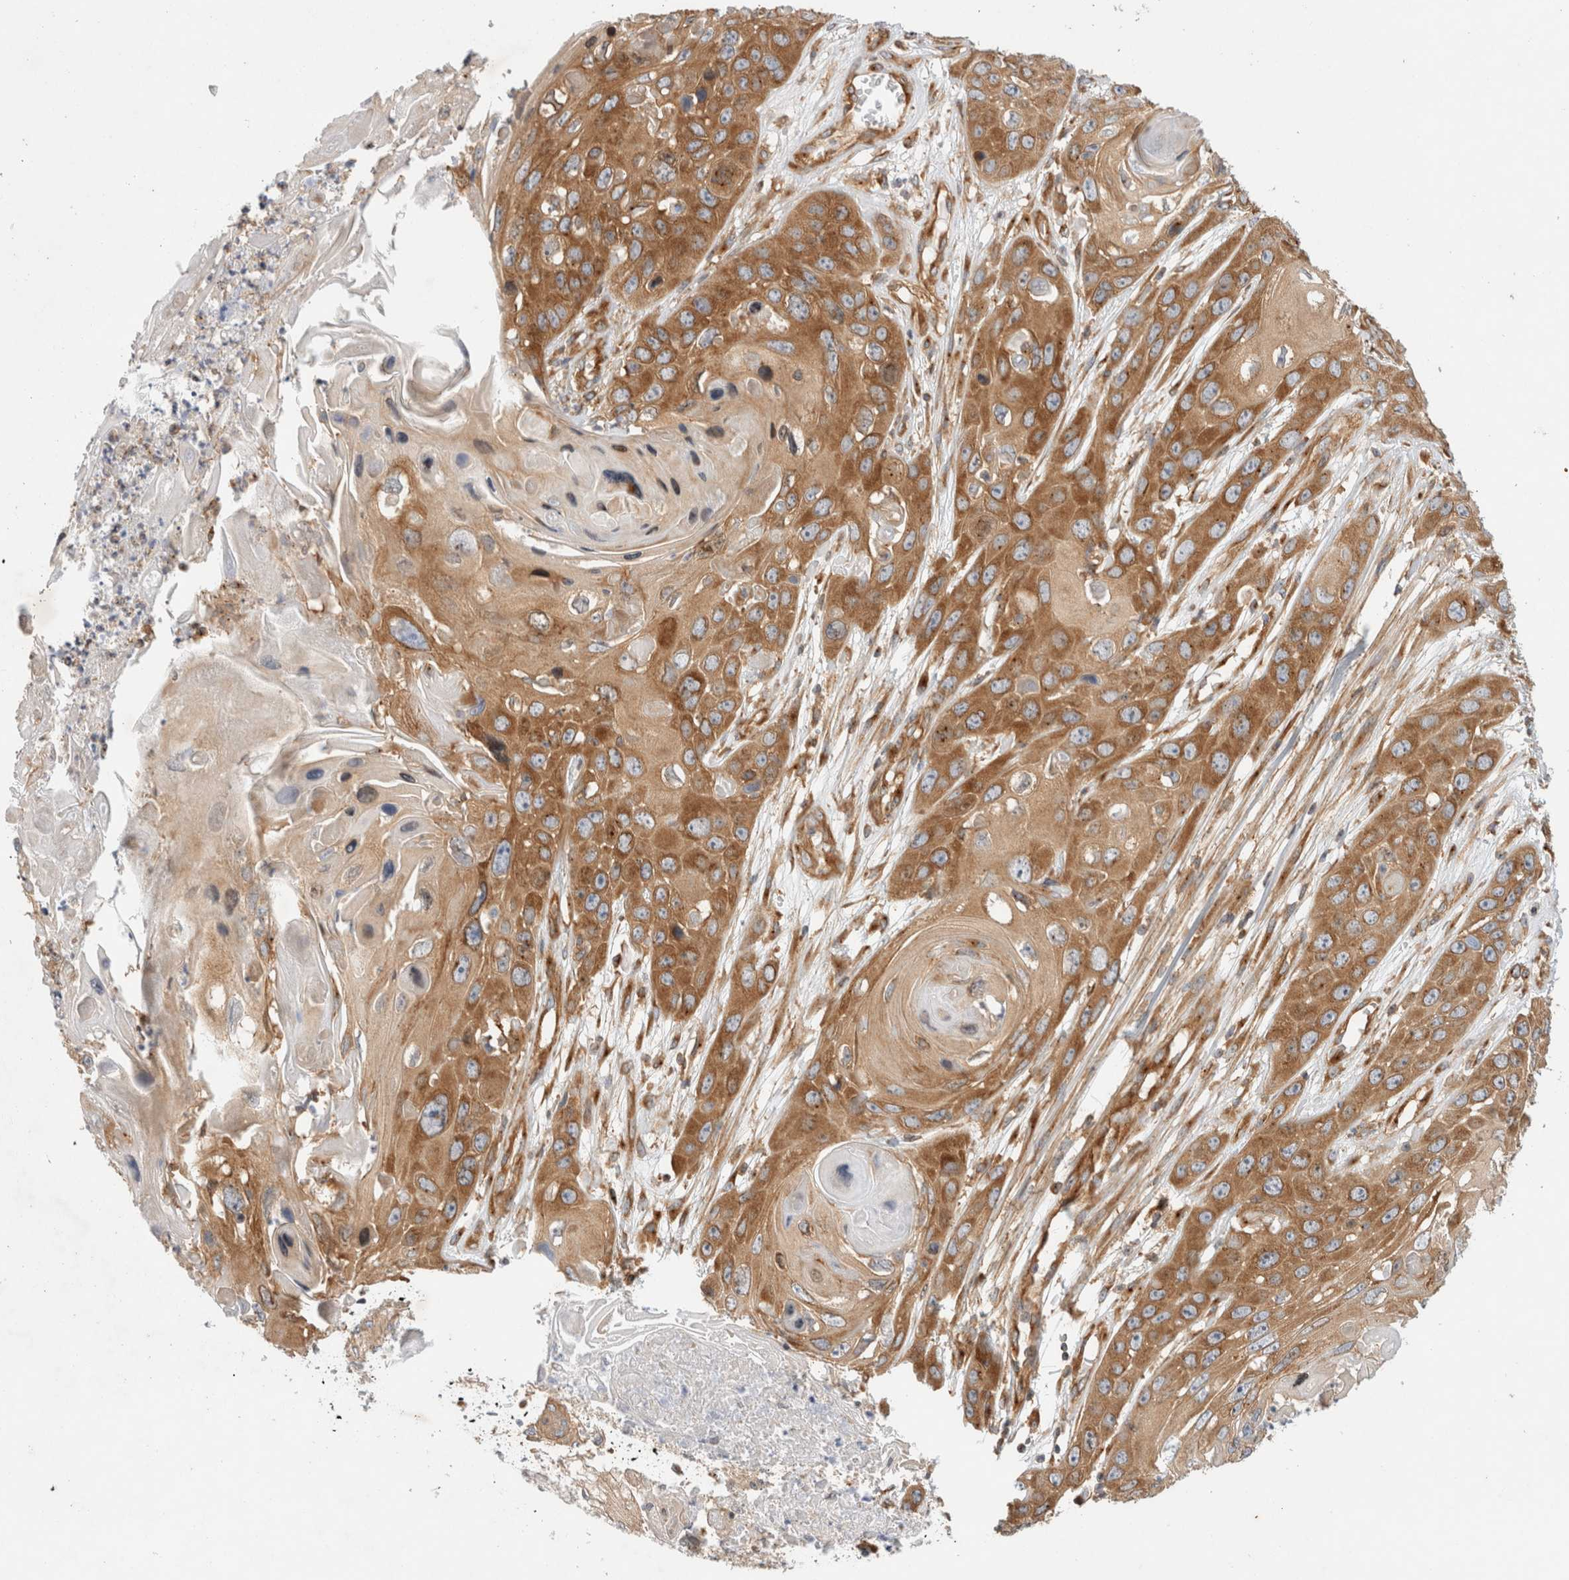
{"staining": {"intensity": "moderate", "quantity": ">75%", "location": "cytoplasmic/membranous"}, "tissue": "skin cancer", "cell_type": "Tumor cells", "image_type": "cancer", "snomed": [{"axis": "morphology", "description": "Squamous cell carcinoma, NOS"}, {"axis": "topography", "description": "Skin"}], "caption": "Protein expression analysis of human skin cancer (squamous cell carcinoma) reveals moderate cytoplasmic/membranous expression in about >75% of tumor cells.", "gene": "GPR150", "patient": {"sex": "male", "age": 55}}